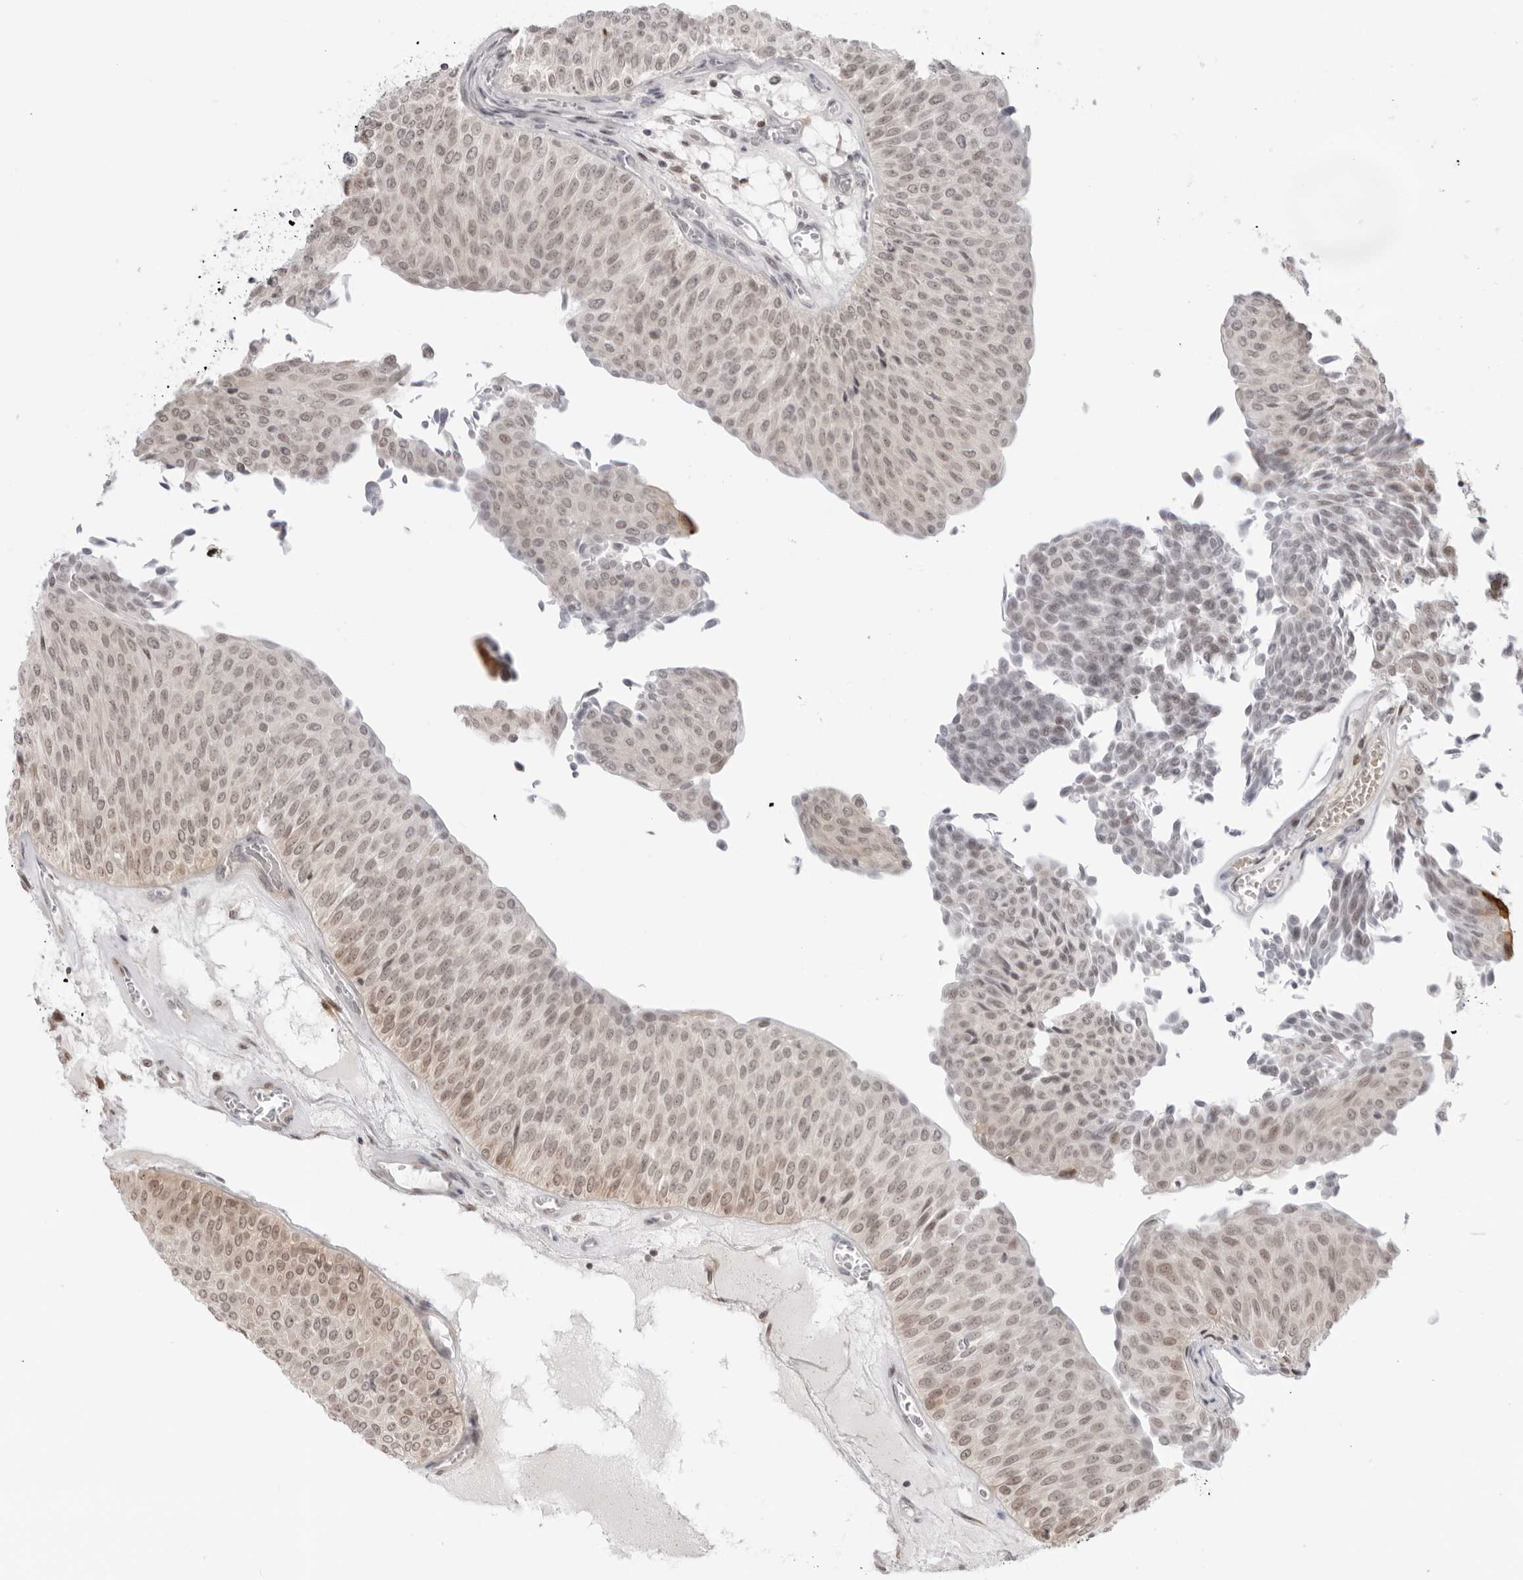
{"staining": {"intensity": "weak", "quantity": ">75%", "location": "nuclear"}, "tissue": "urothelial cancer", "cell_type": "Tumor cells", "image_type": "cancer", "snomed": [{"axis": "morphology", "description": "Urothelial carcinoma, Low grade"}, {"axis": "topography", "description": "Urinary bladder"}], "caption": "There is low levels of weak nuclear staining in tumor cells of urothelial cancer, as demonstrated by immunohistochemical staining (brown color).", "gene": "RNF146", "patient": {"sex": "male", "age": 78}}